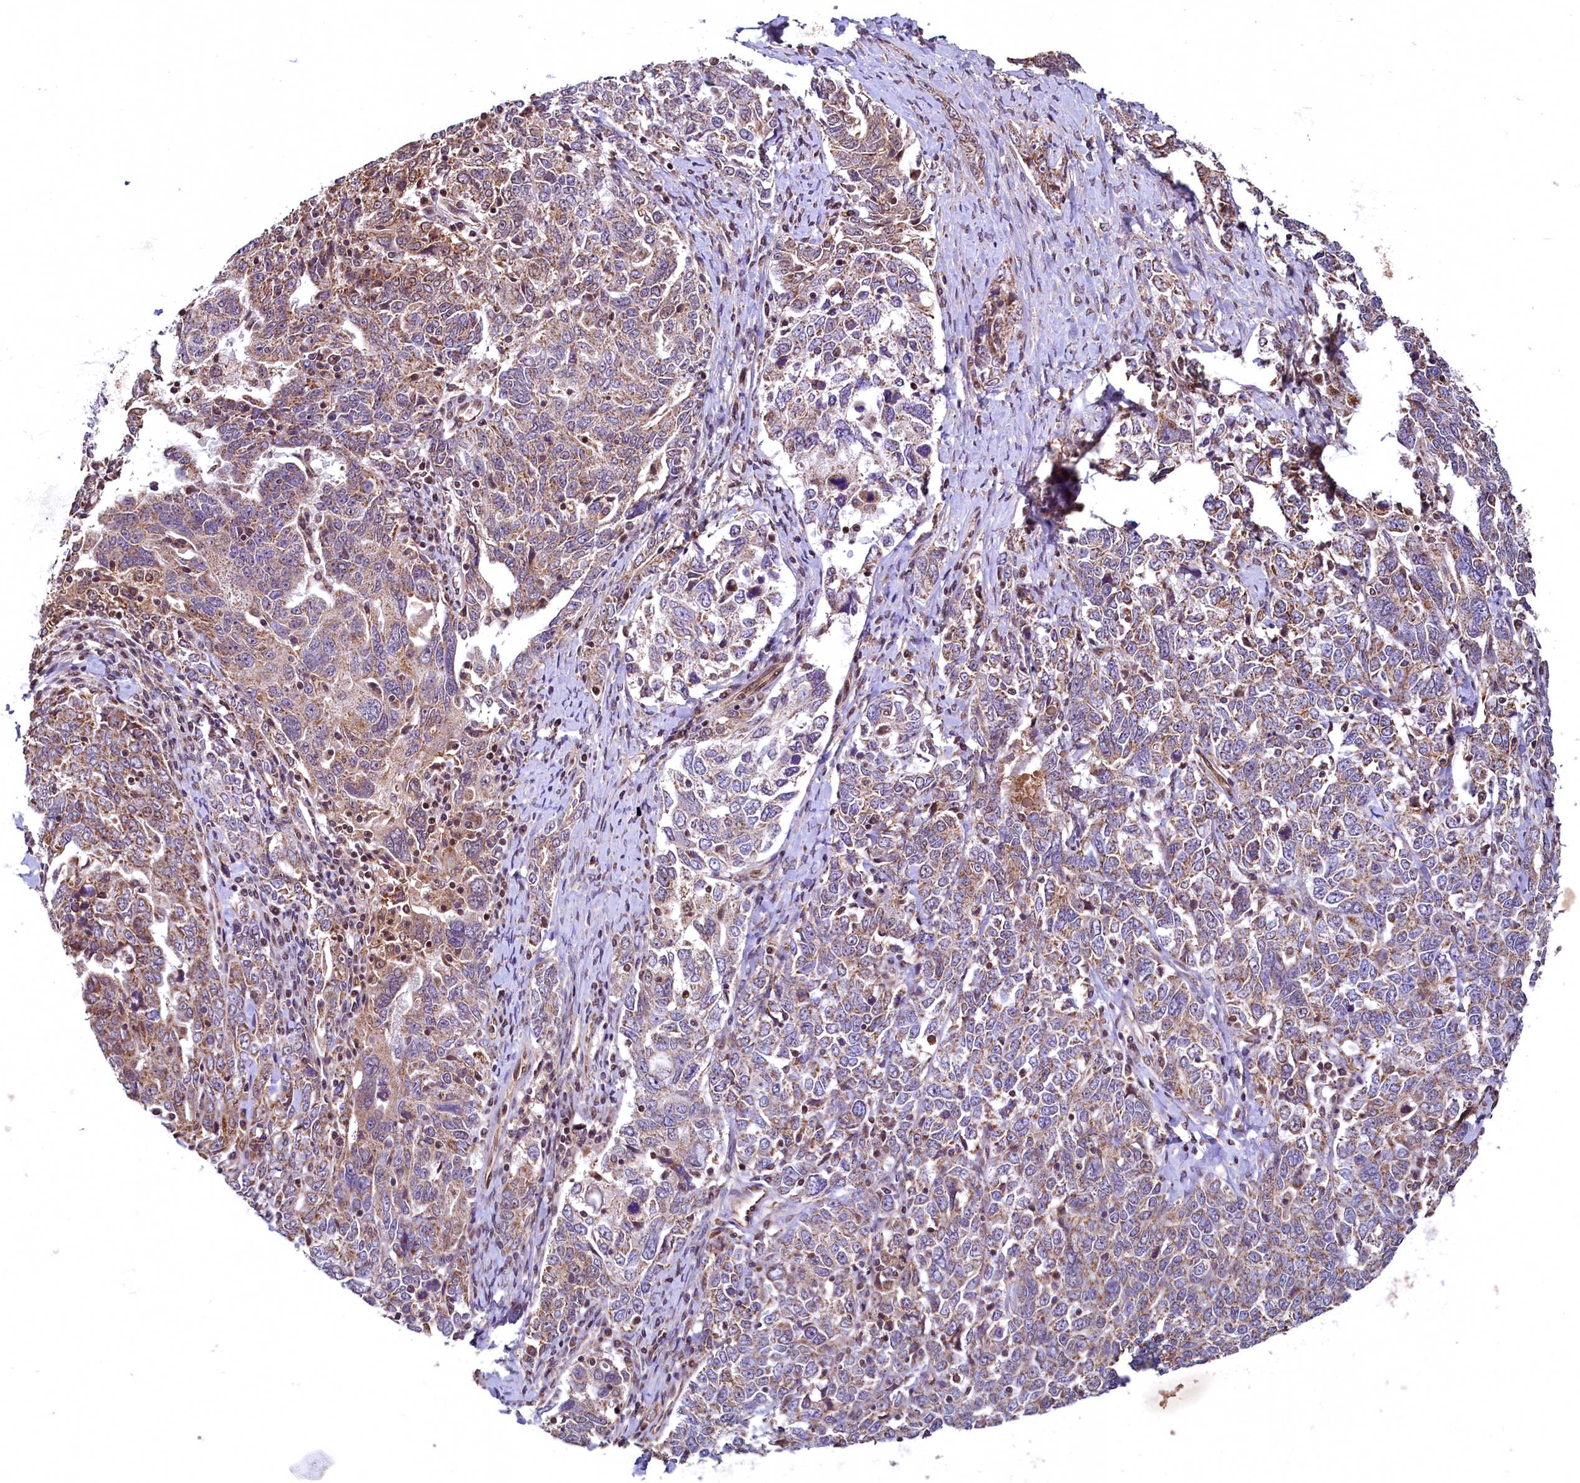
{"staining": {"intensity": "weak", "quantity": "25%-75%", "location": "cytoplasmic/membranous"}, "tissue": "ovarian cancer", "cell_type": "Tumor cells", "image_type": "cancer", "snomed": [{"axis": "morphology", "description": "Carcinoma, endometroid"}, {"axis": "topography", "description": "Ovary"}], "caption": "Immunohistochemical staining of human ovarian cancer displays weak cytoplasmic/membranous protein expression in about 25%-75% of tumor cells.", "gene": "ZNF577", "patient": {"sex": "female", "age": 62}}